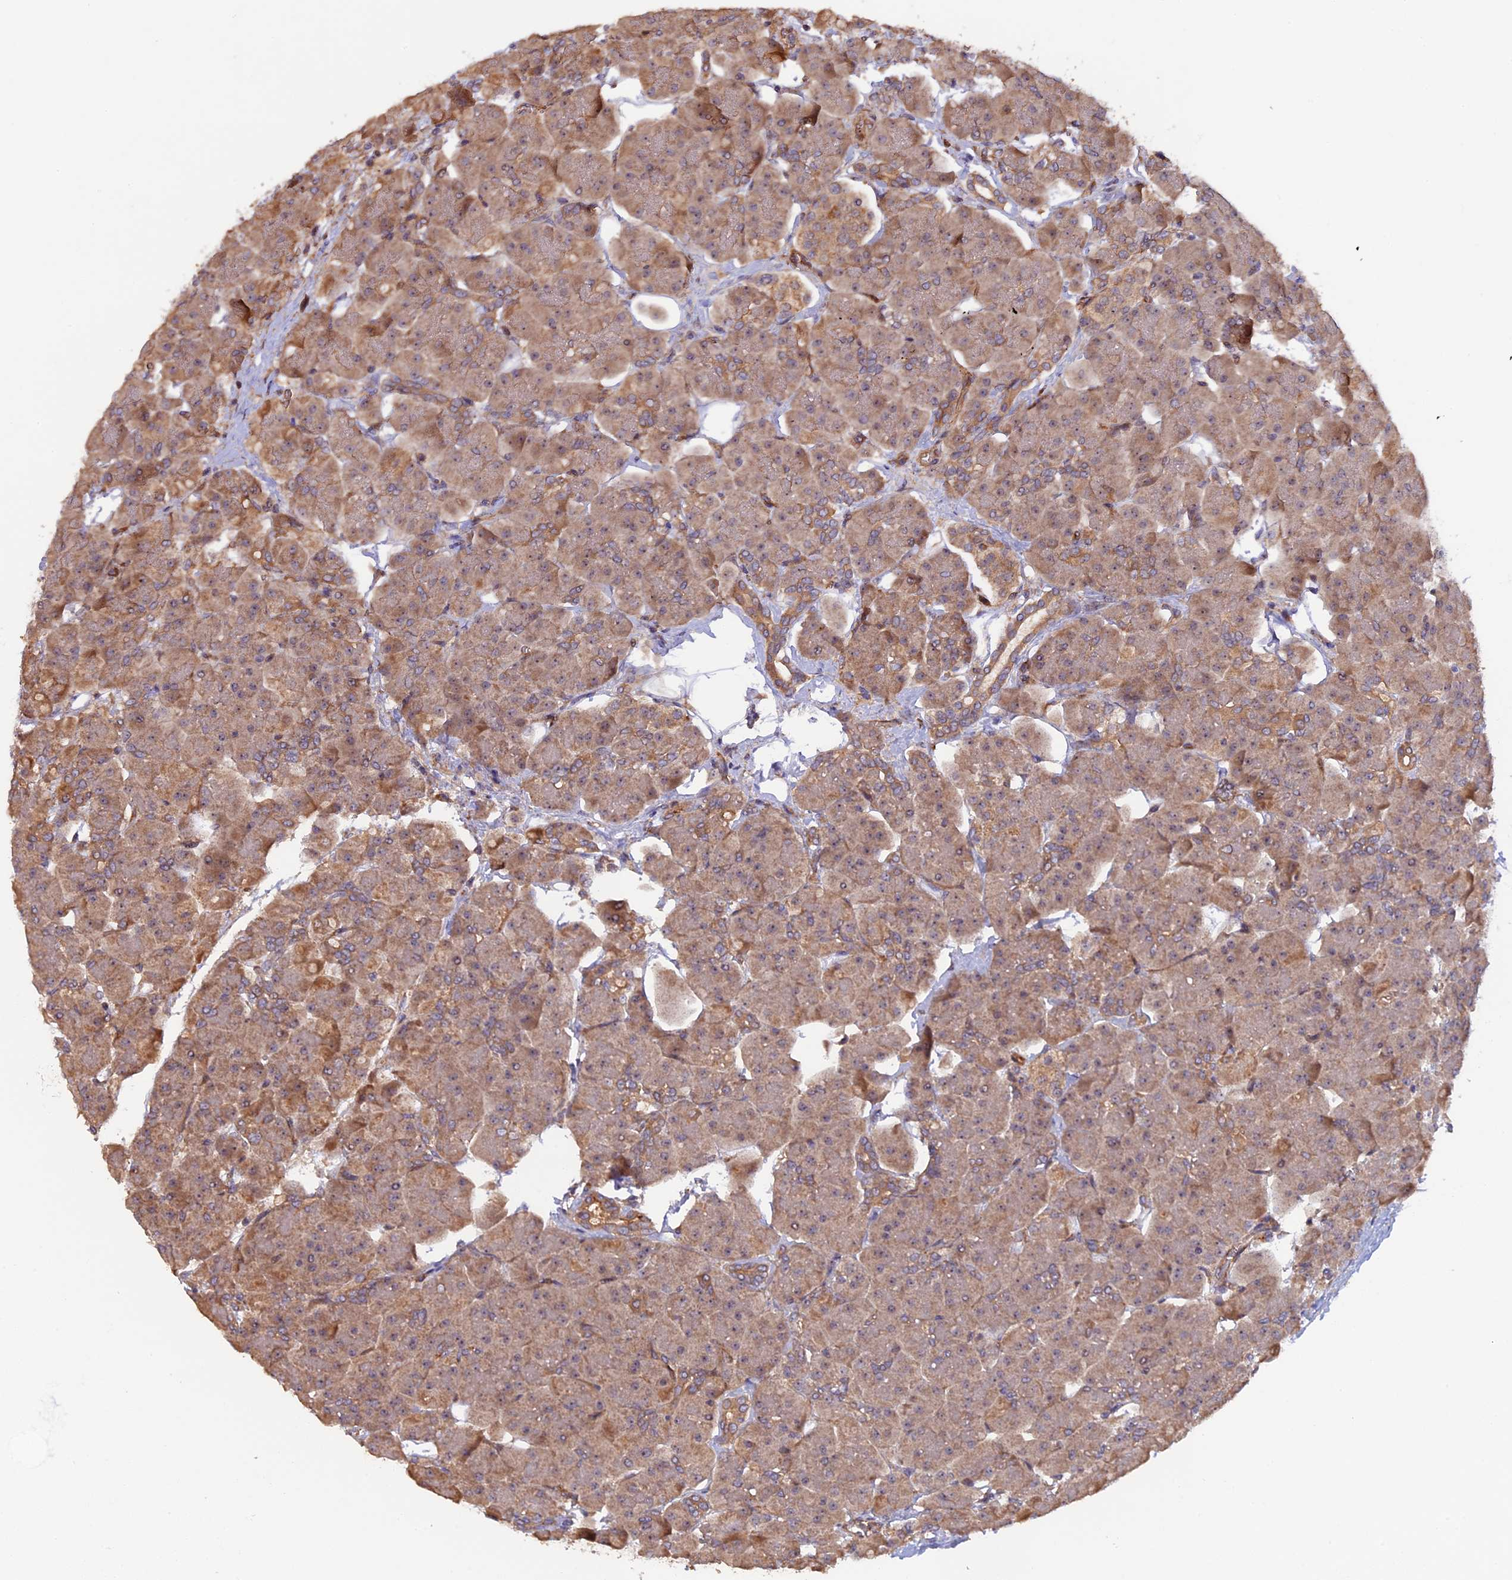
{"staining": {"intensity": "moderate", "quantity": ">75%", "location": "cytoplasmic/membranous"}, "tissue": "pancreas", "cell_type": "Exocrine glandular cells", "image_type": "normal", "snomed": [{"axis": "morphology", "description": "Normal tissue, NOS"}, {"axis": "topography", "description": "Pancreas"}], "caption": "About >75% of exocrine glandular cells in normal human pancreas show moderate cytoplasmic/membranous protein positivity as visualized by brown immunohistochemical staining.", "gene": "FERMT1", "patient": {"sex": "male", "age": 66}}